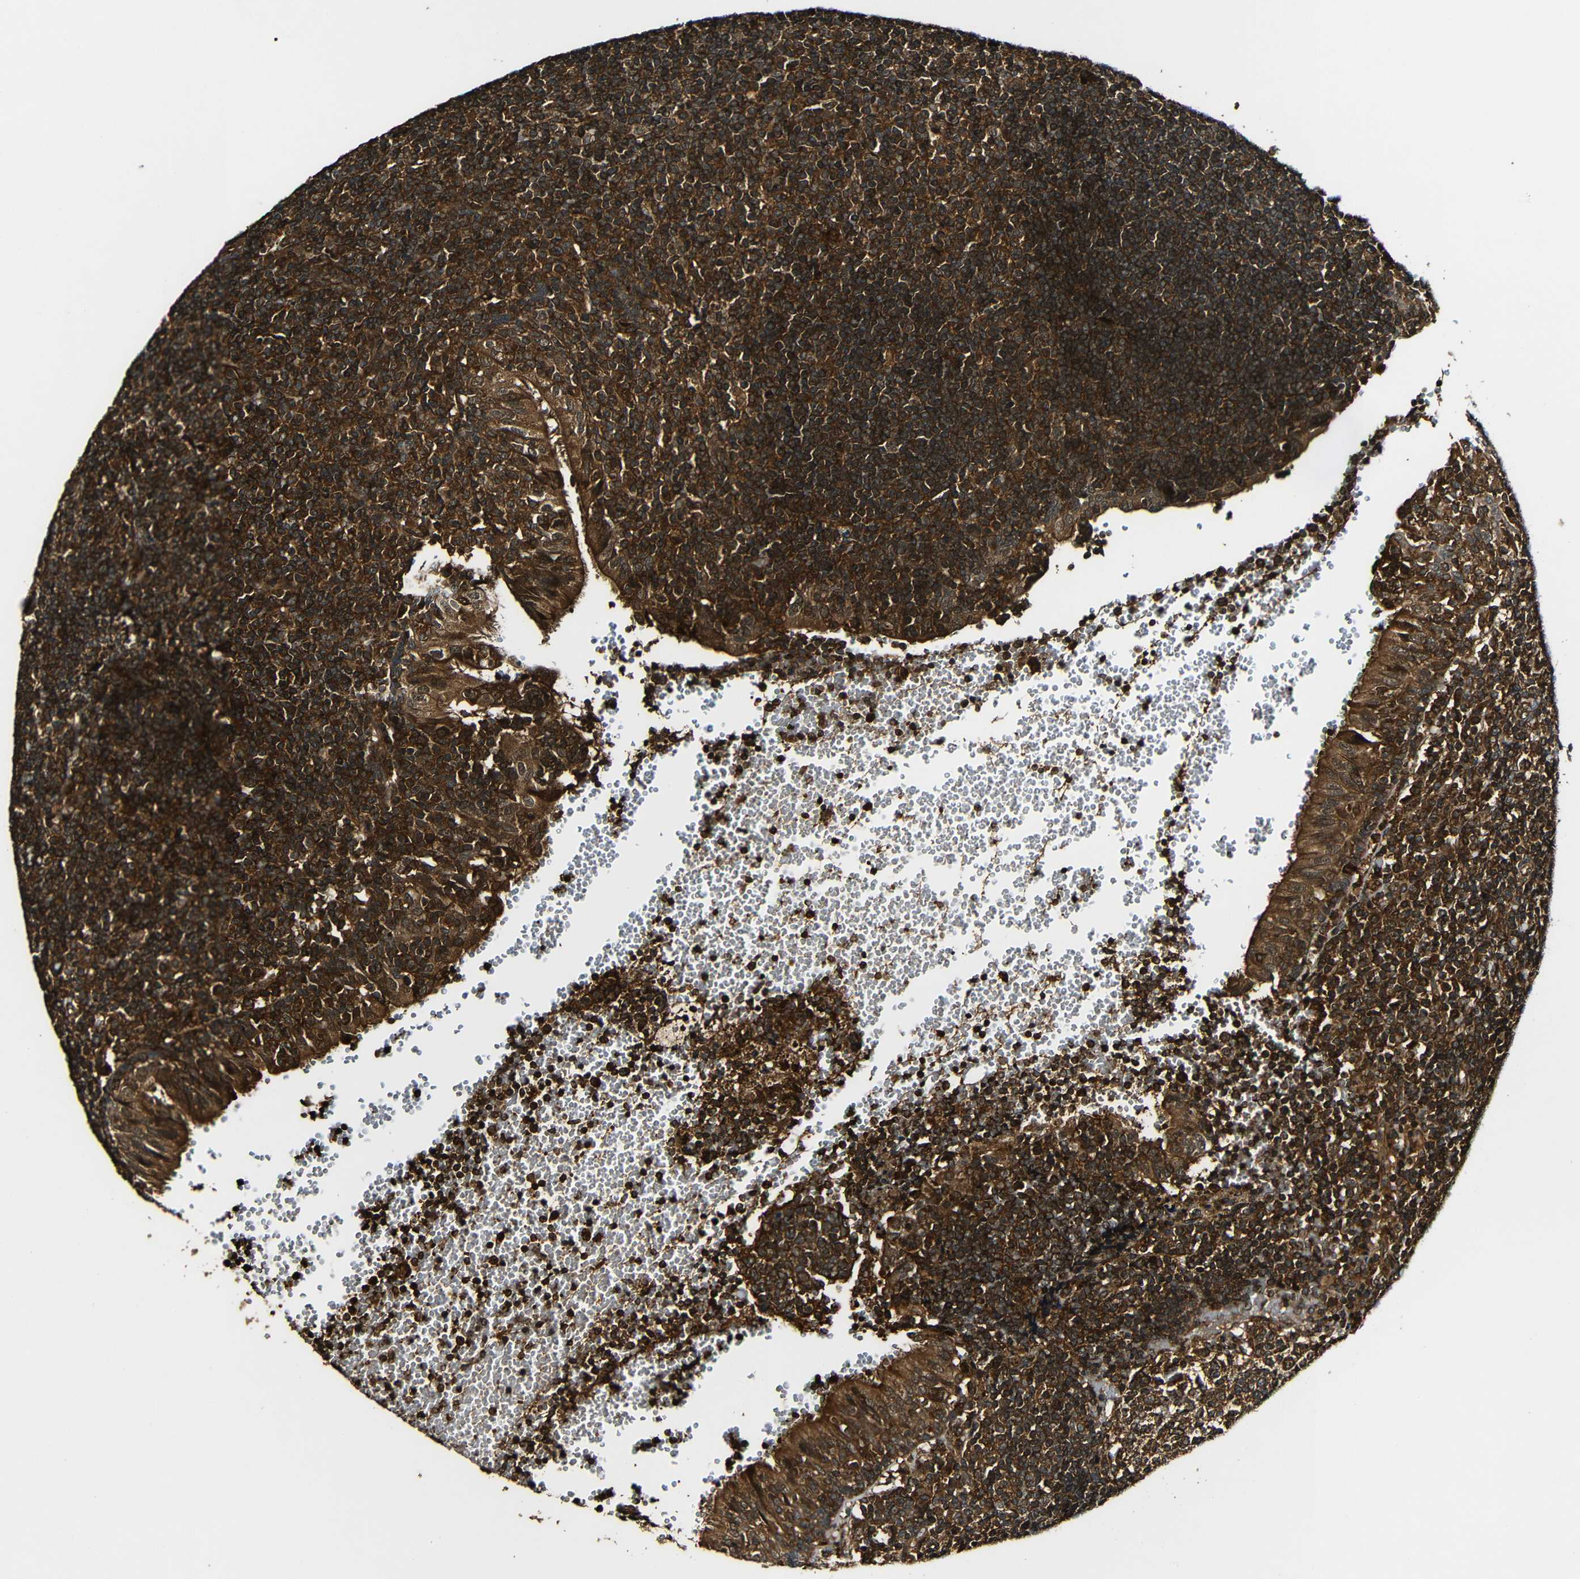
{"staining": {"intensity": "strong", "quantity": ">75%", "location": "cytoplasmic/membranous"}, "tissue": "tonsil", "cell_type": "Germinal center cells", "image_type": "normal", "snomed": [{"axis": "morphology", "description": "Normal tissue, NOS"}, {"axis": "topography", "description": "Tonsil"}], "caption": "The micrograph displays immunohistochemical staining of normal tonsil. There is strong cytoplasmic/membranous expression is identified in about >75% of germinal center cells.", "gene": "CASP8", "patient": {"sex": "female", "age": 40}}